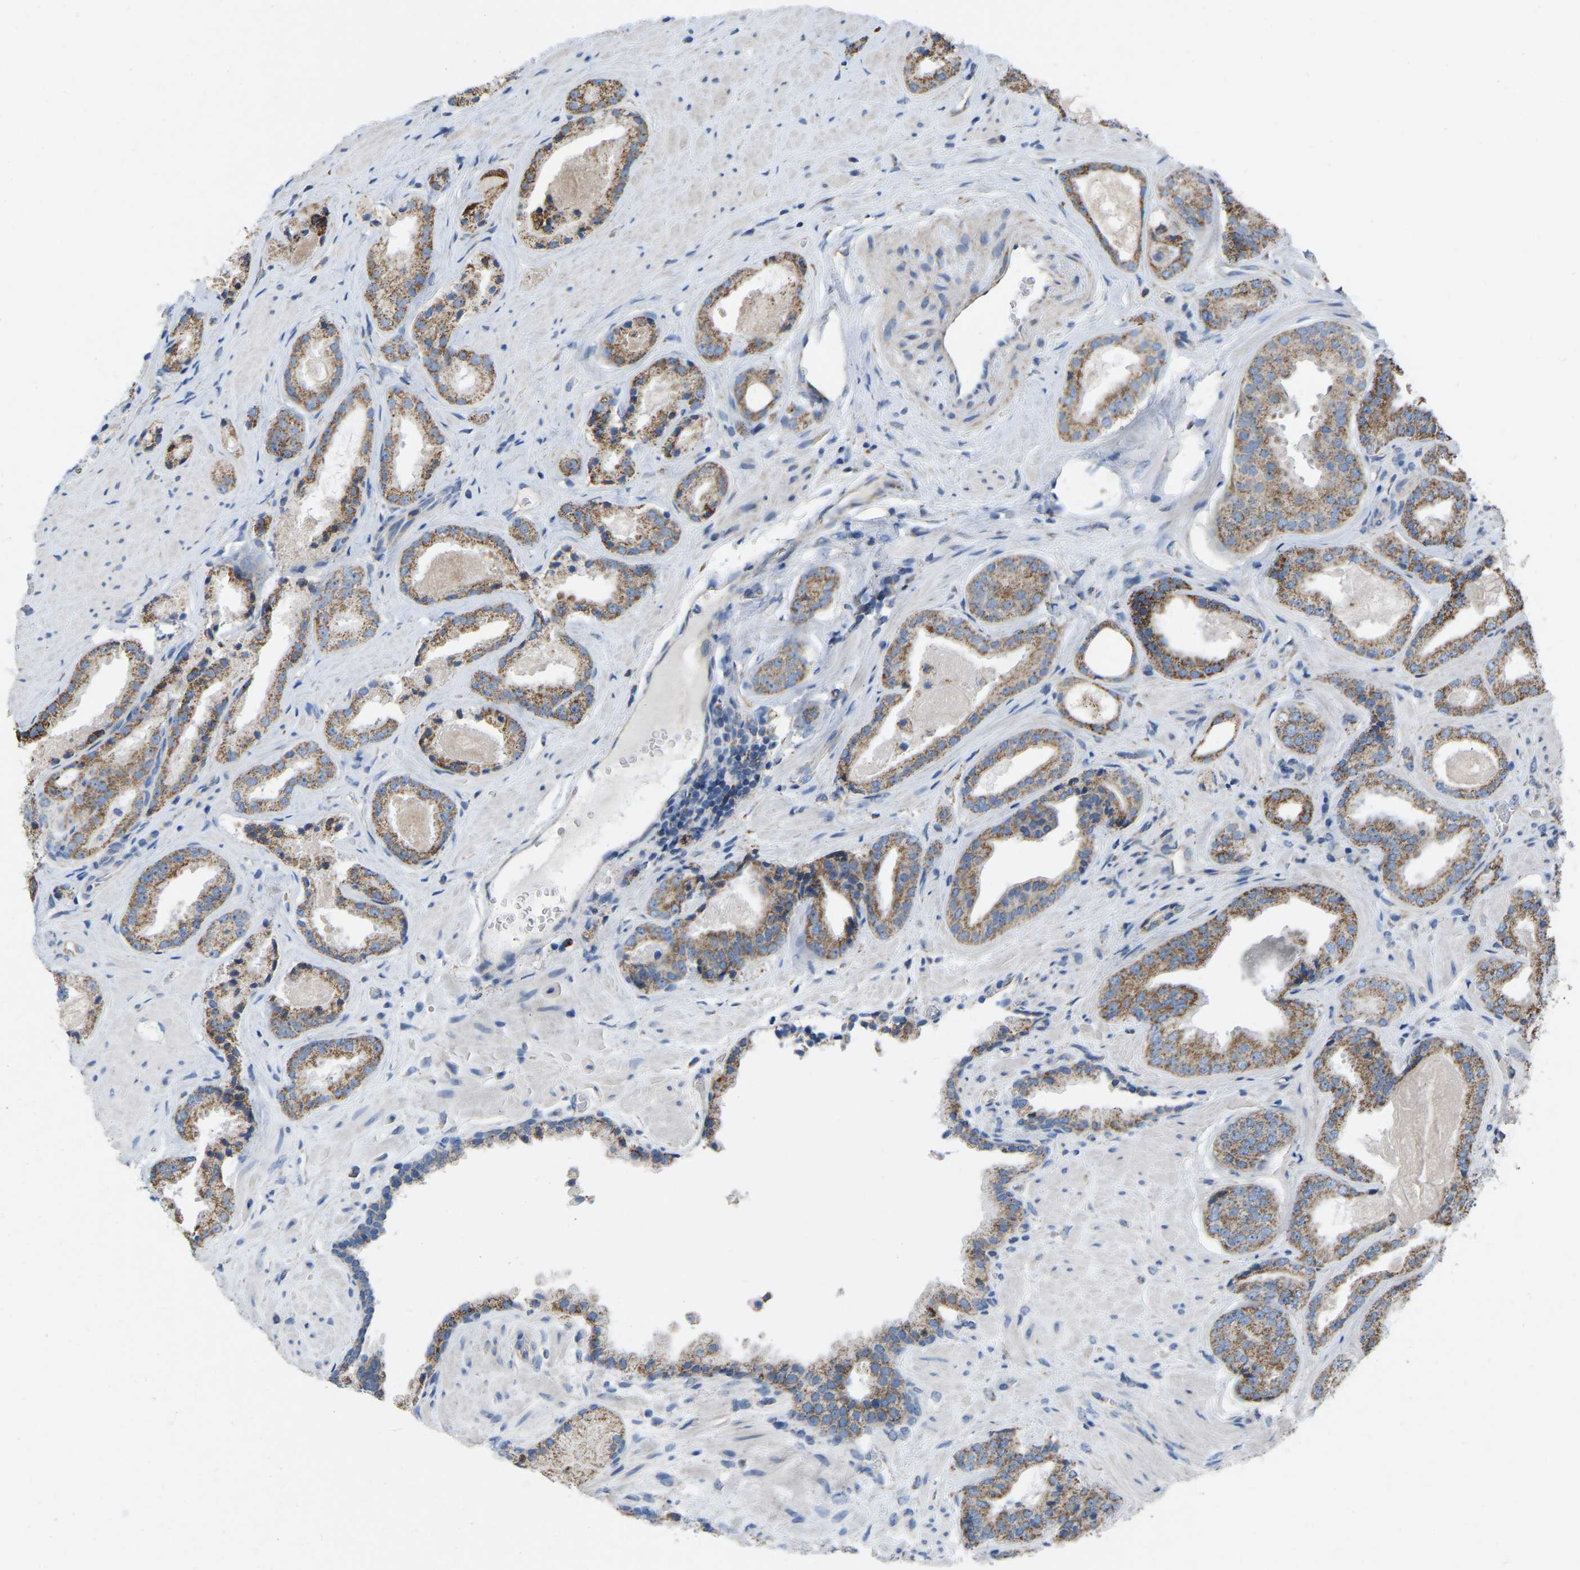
{"staining": {"intensity": "moderate", "quantity": ">75%", "location": "cytoplasmic/membranous"}, "tissue": "prostate cancer", "cell_type": "Tumor cells", "image_type": "cancer", "snomed": [{"axis": "morphology", "description": "Adenocarcinoma, Low grade"}, {"axis": "topography", "description": "Prostate"}], "caption": "Protein expression by immunohistochemistry (IHC) exhibits moderate cytoplasmic/membranous expression in about >75% of tumor cells in prostate cancer (adenocarcinoma (low-grade)).", "gene": "BCL10", "patient": {"sex": "male", "age": 71}}